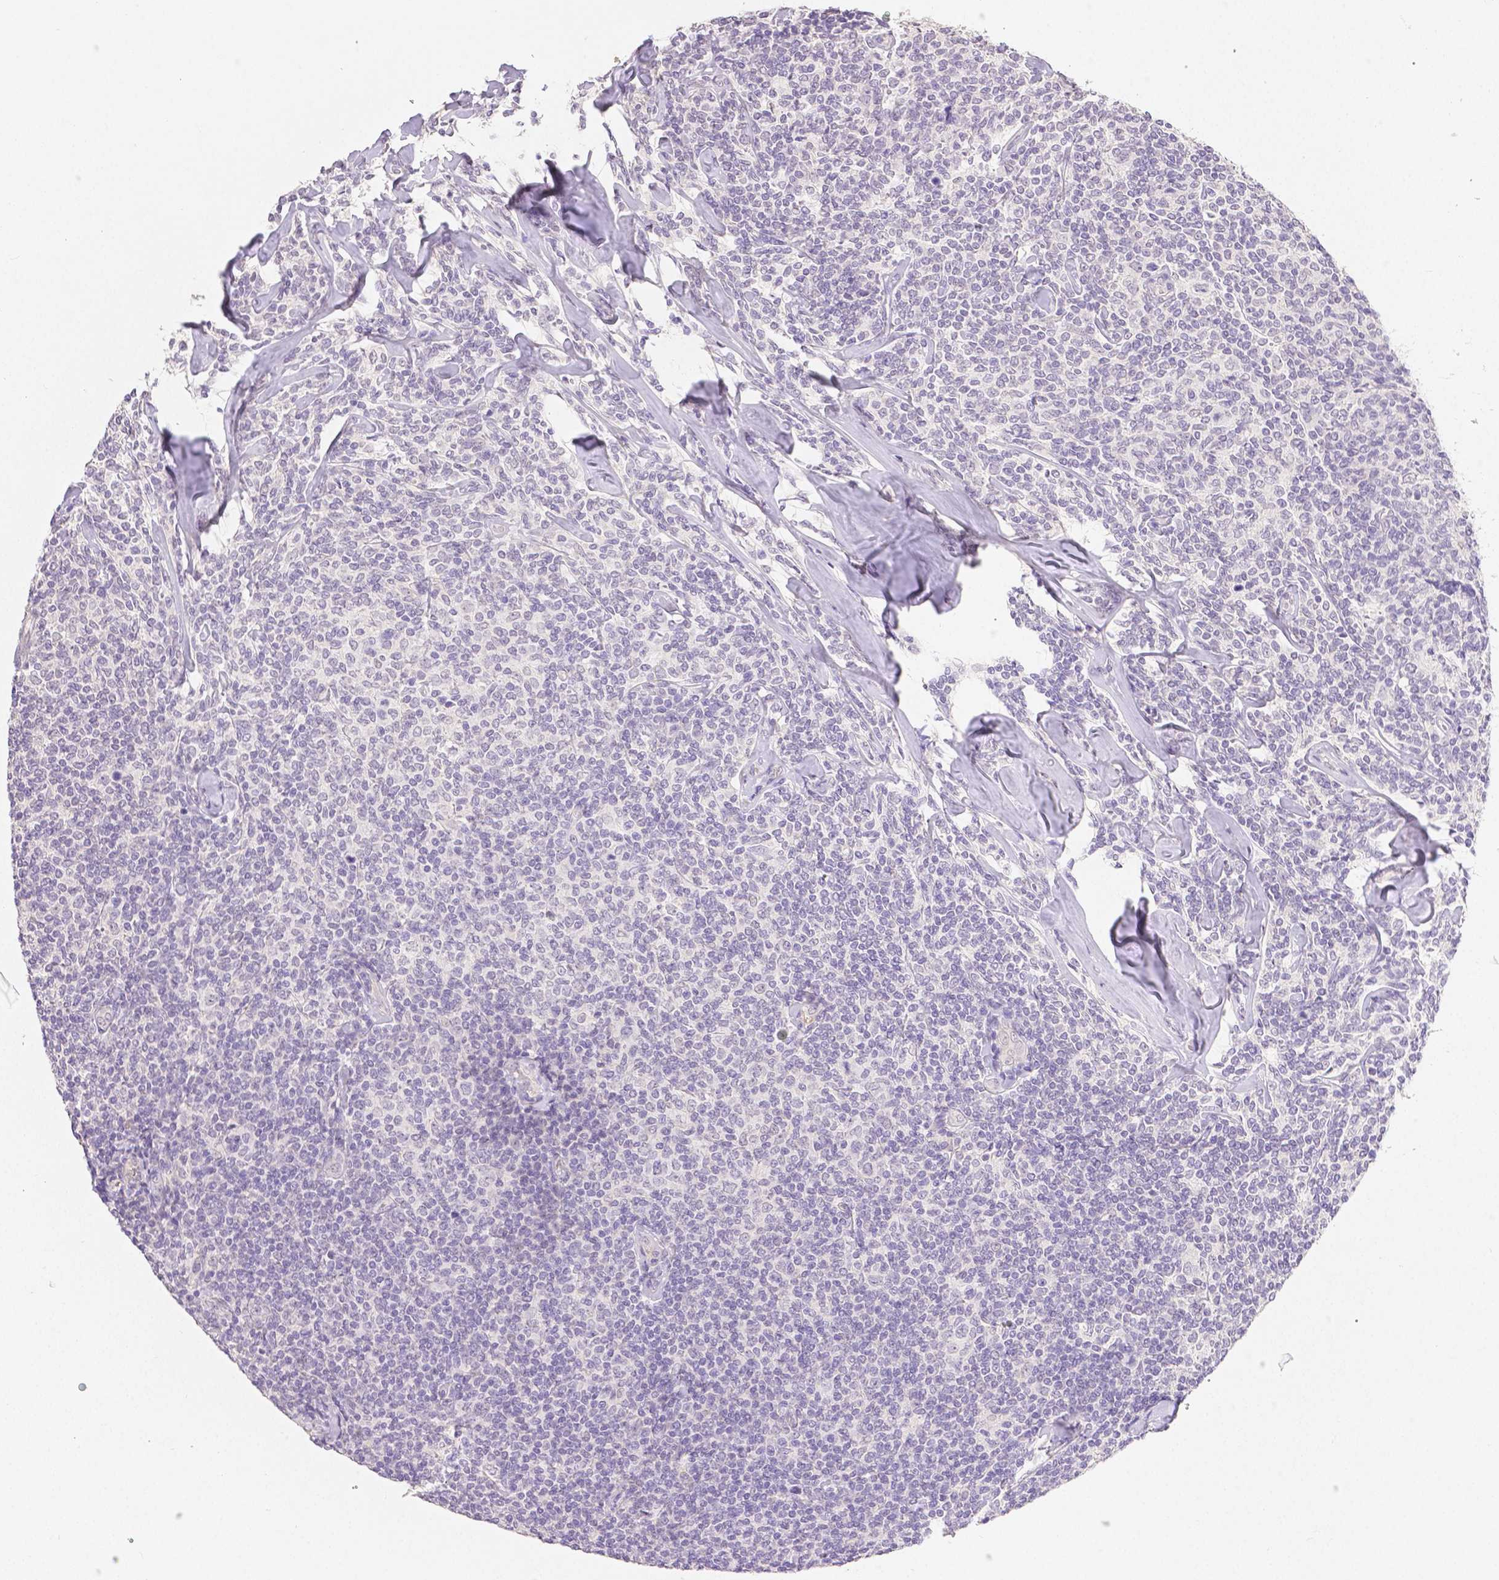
{"staining": {"intensity": "negative", "quantity": "none", "location": "none"}, "tissue": "lymphoma", "cell_type": "Tumor cells", "image_type": "cancer", "snomed": [{"axis": "morphology", "description": "Malignant lymphoma, non-Hodgkin's type, Low grade"}, {"axis": "topography", "description": "Lymph node"}], "caption": "Histopathology image shows no protein expression in tumor cells of low-grade malignant lymphoma, non-Hodgkin's type tissue.", "gene": "OCLN", "patient": {"sex": "female", "age": 56}}